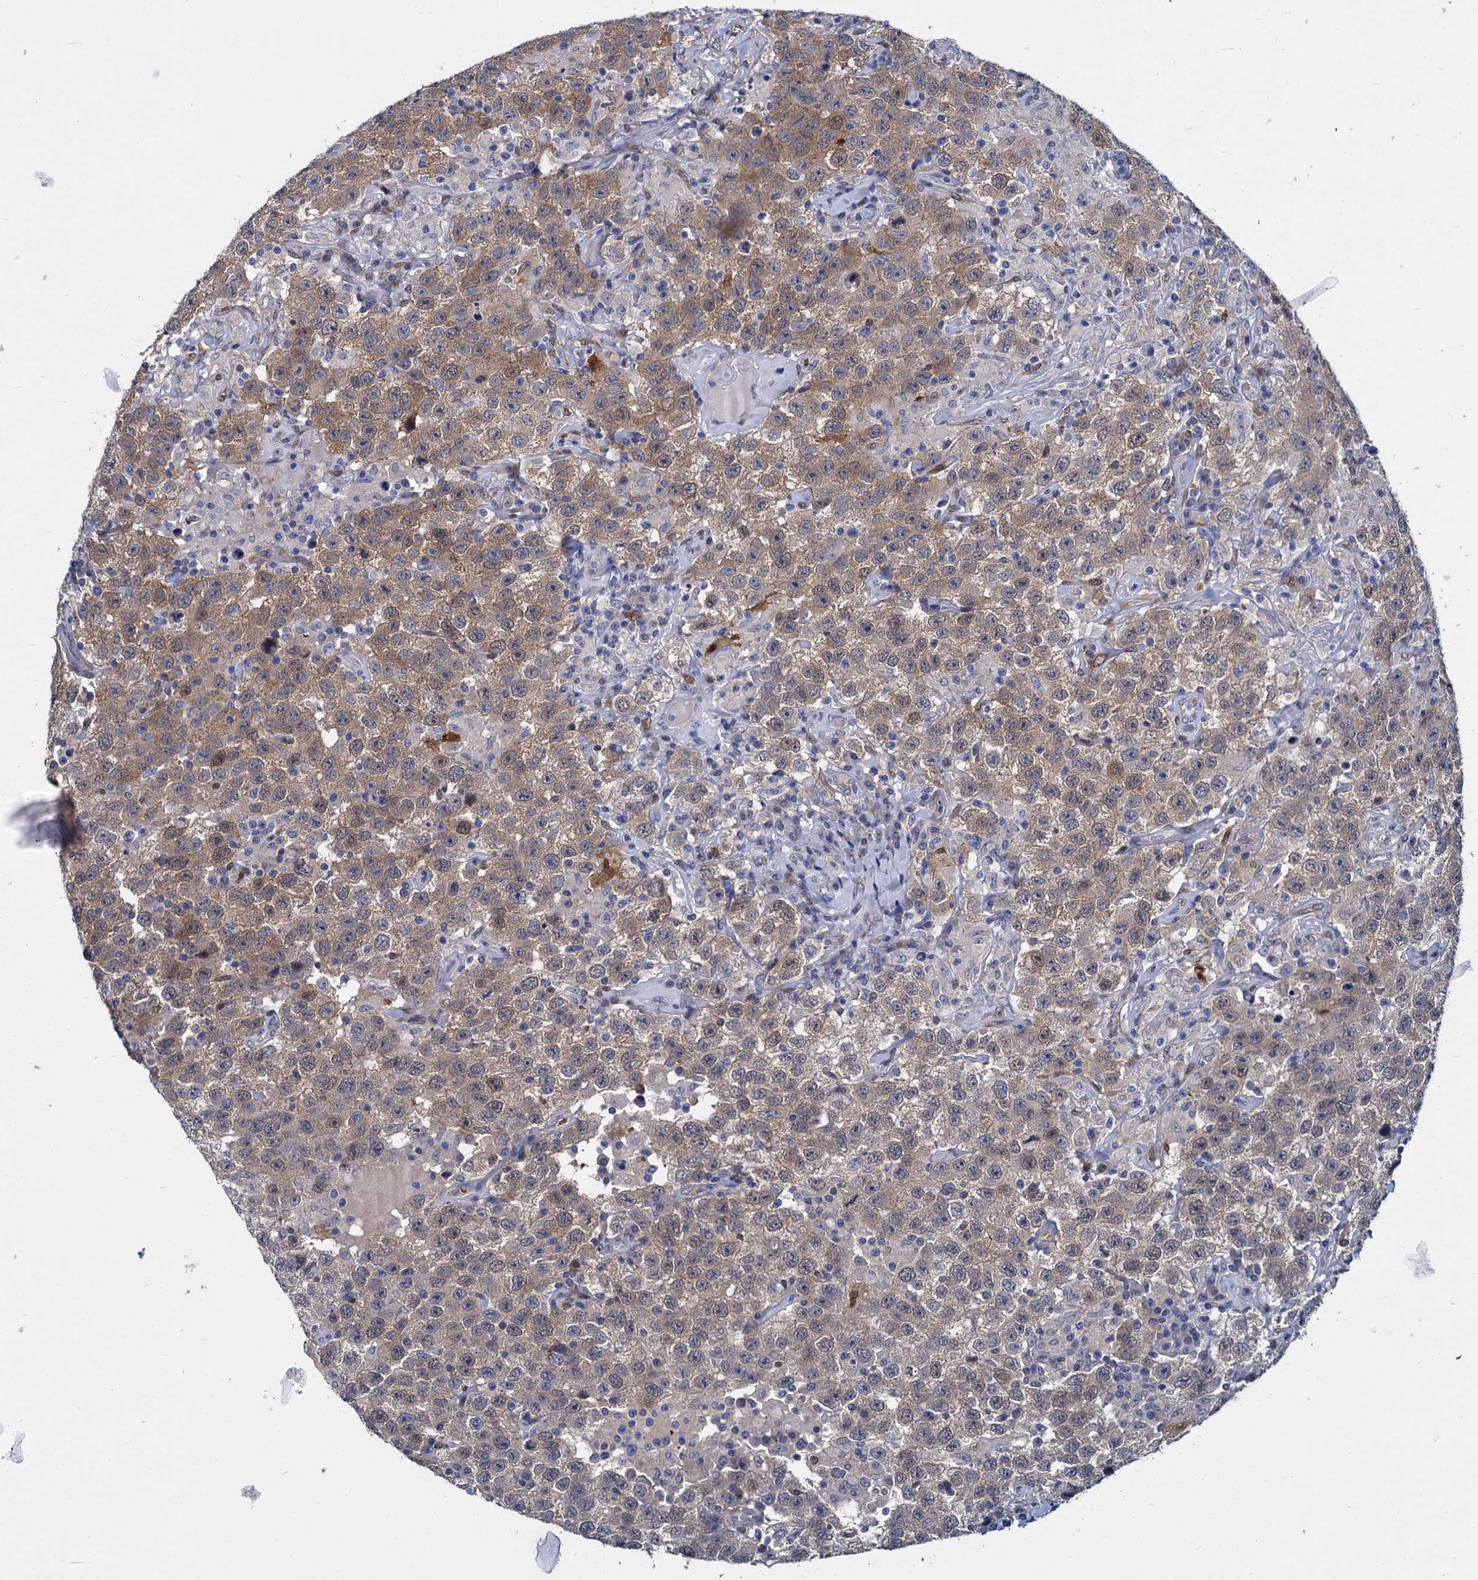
{"staining": {"intensity": "moderate", "quantity": "25%-75%", "location": "cytoplasmic/membranous"}, "tissue": "testis cancer", "cell_type": "Tumor cells", "image_type": "cancer", "snomed": [{"axis": "morphology", "description": "Seminoma, NOS"}, {"axis": "topography", "description": "Testis"}], "caption": "DAB immunohistochemical staining of testis cancer (seminoma) exhibits moderate cytoplasmic/membranous protein expression in about 25%-75% of tumor cells.", "gene": "GSTM3", "patient": {"sex": "male", "age": 41}}